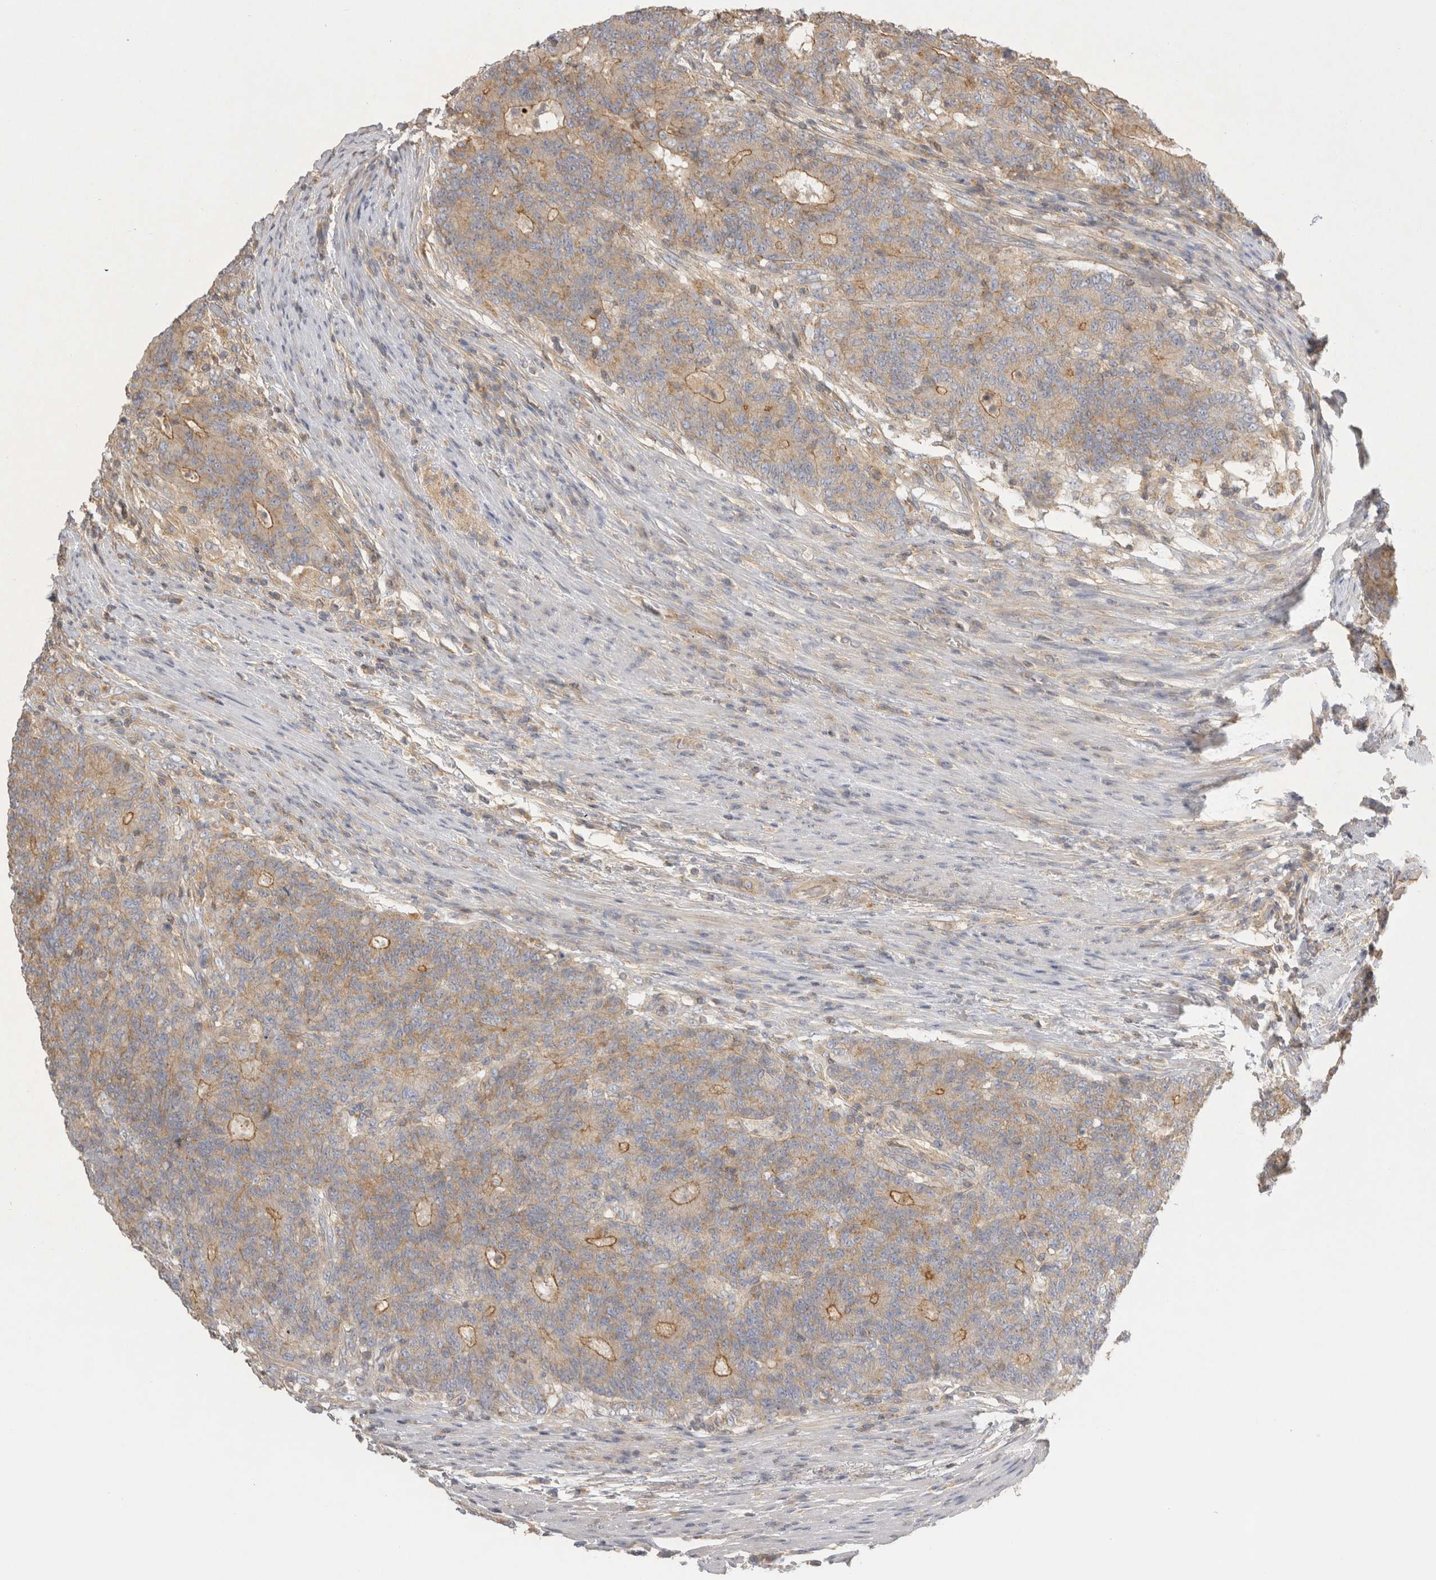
{"staining": {"intensity": "moderate", "quantity": "25%-75%", "location": "cytoplasmic/membranous"}, "tissue": "colorectal cancer", "cell_type": "Tumor cells", "image_type": "cancer", "snomed": [{"axis": "morphology", "description": "Normal tissue, NOS"}, {"axis": "morphology", "description": "Adenocarcinoma, NOS"}, {"axis": "topography", "description": "Colon"}], "caption": "IHC photomicrograph of adenocarcinoma (colorectal) stained for a protein (brown), which displays medium levels of moderate cytoplasmic/membranous staining in about 25%-75% of tumor cells.", "gene": "CHMP6", "patient": {"sex": "female", "age": 75}}